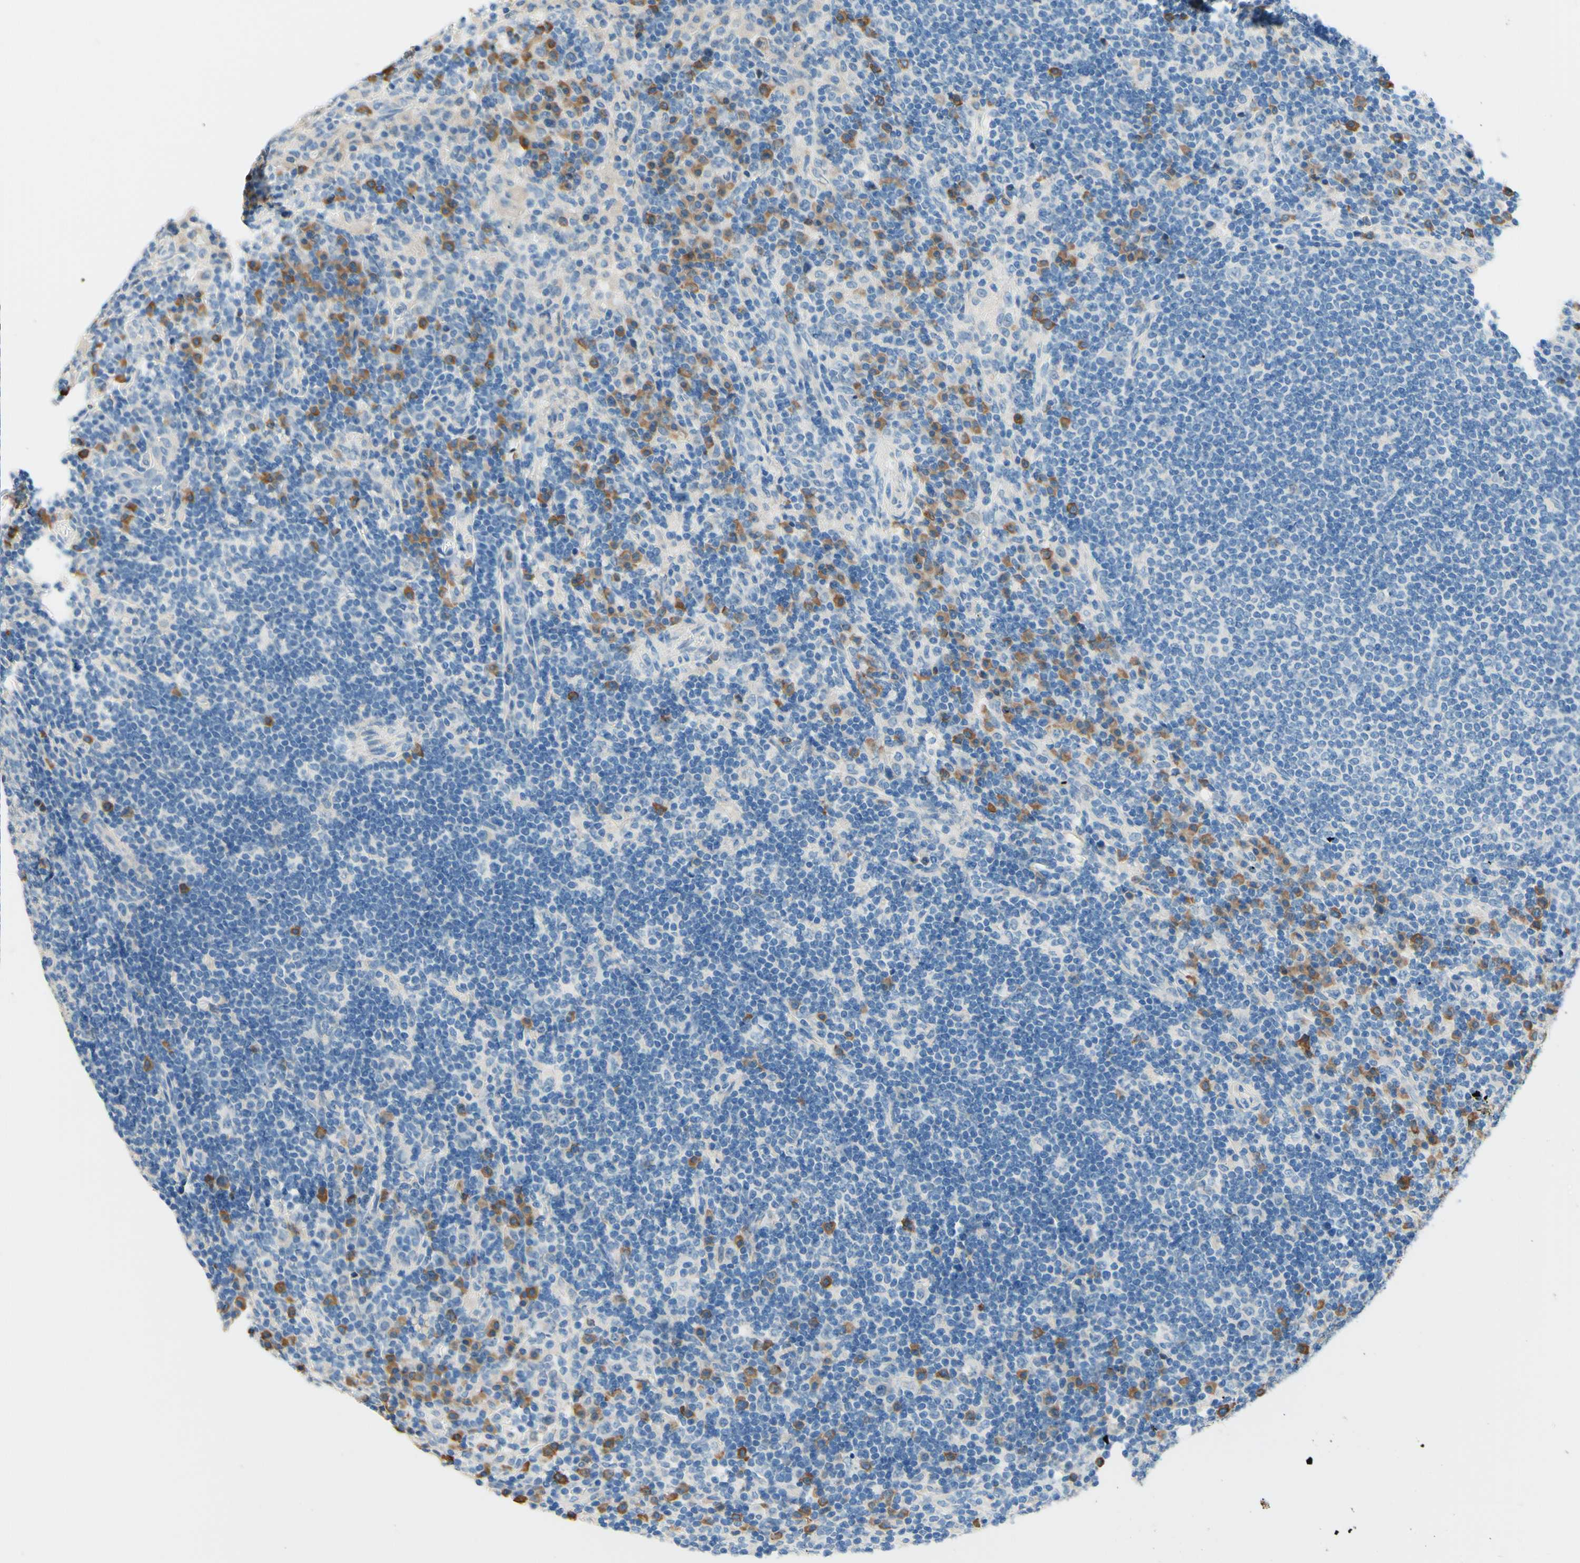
{"staining": {"intensity": "moderate", "quantity": "<25%", "location": "cytoplasmic/membranous"}, "tissue": "lymph node", "cell_type": "Germinal center cells", "image_type": "normal", "snomed": [{"axis": "morphology", "description": "Normal tissue, NOS"}, {"axis": "topography", "description": "Lymph node"}], "caption": "Protein staining demonstrates moderate cytoplasmic/membranous expression in approximately <25% of germinal center cells in benign lymph node. (brown staining indicates protein expression, while blue staining denotes nuclei).", "gene": "PASD1", "patient": {"sex": "female", "age": 53}}